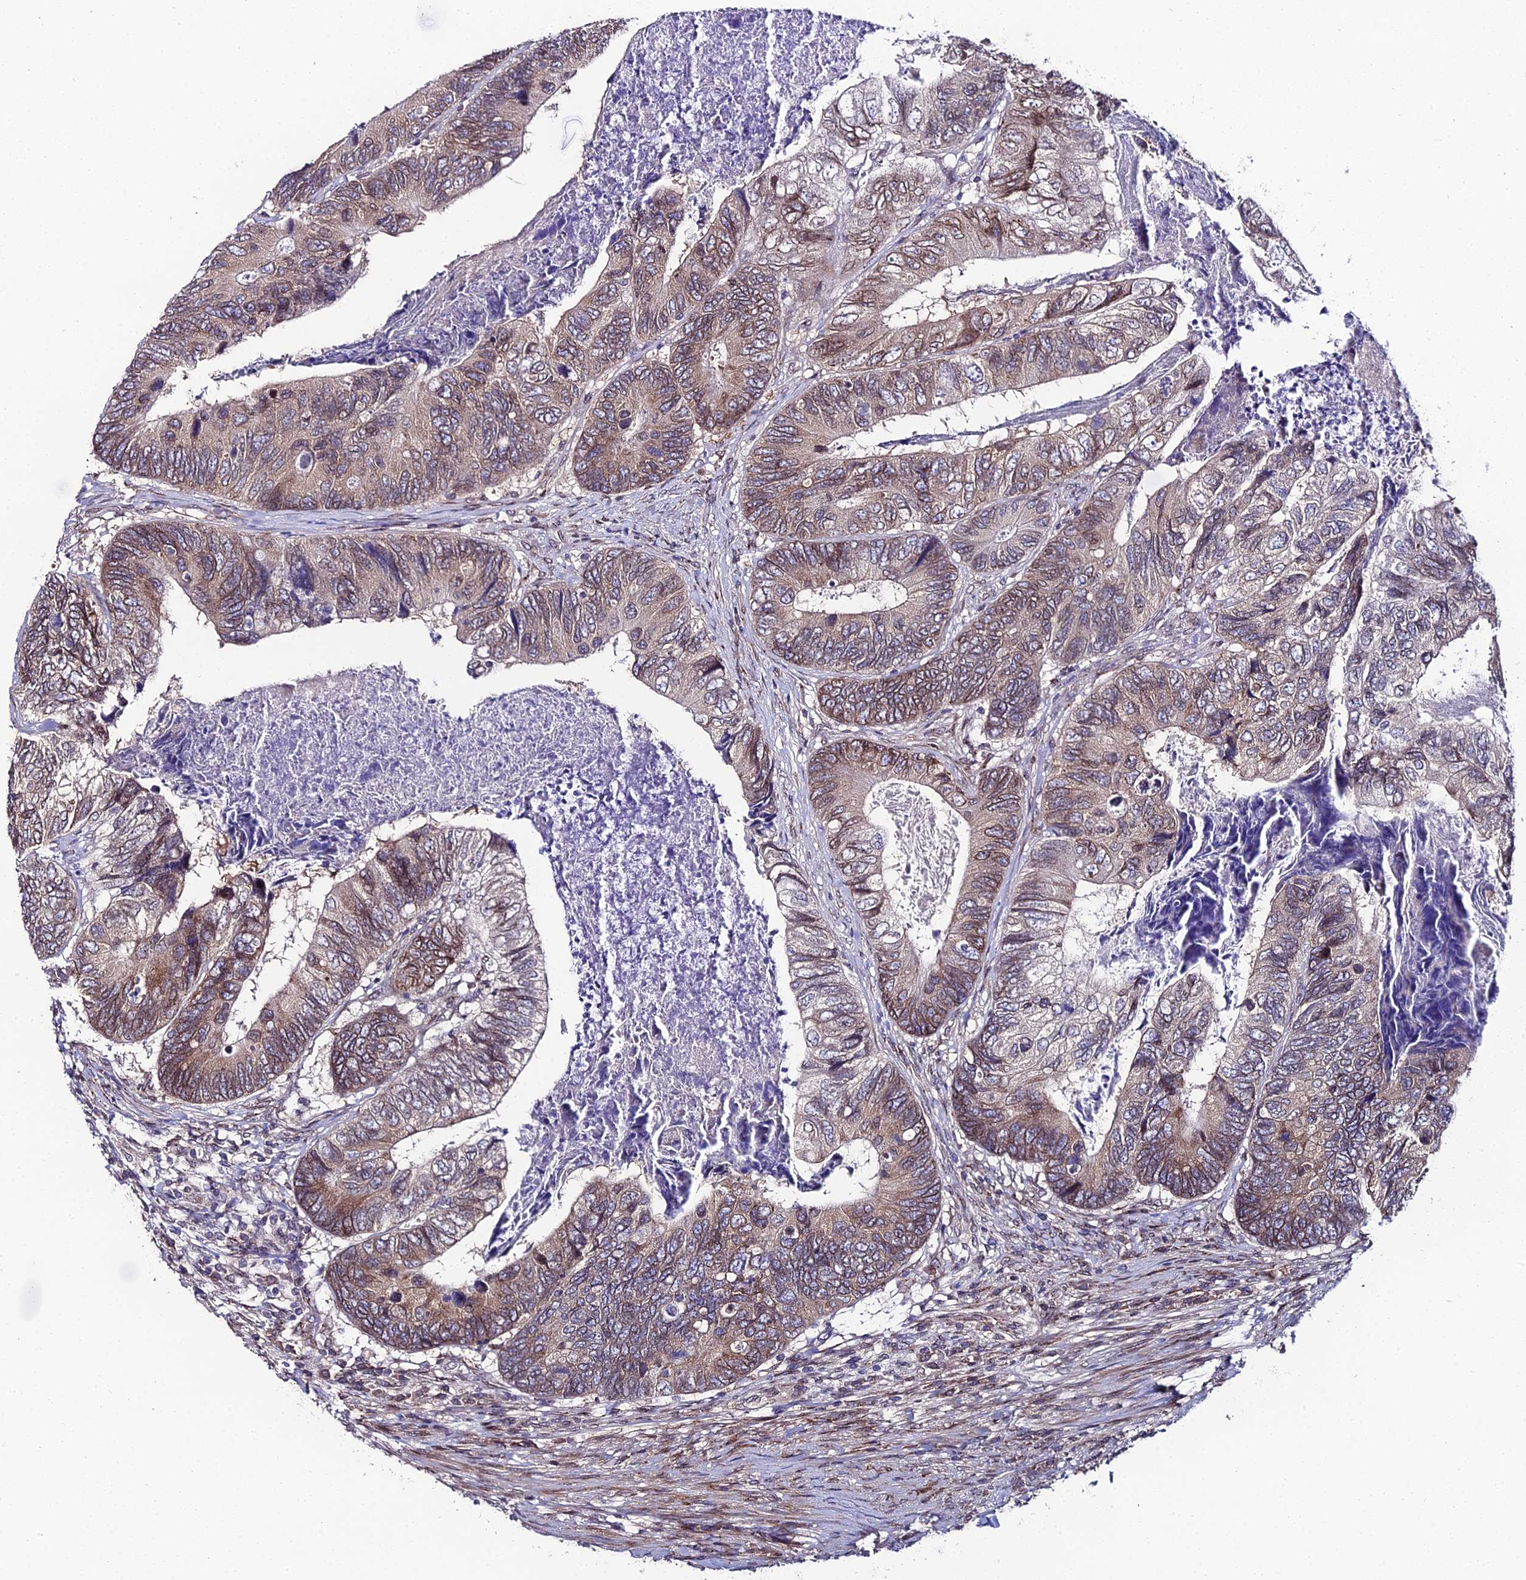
{"staining": {"intensity": "moderate", "quantity": "25%-75%", "location": "cytoplasmic/membranous,nuclear"}, "tissue": "colorectal cancer", "cell_type": "Tumor cells", "image_type": "cancer", "snomed": [{"axis": "morphology", "description": "Adenocarcinoma, NOS"}, {"axis": "topography", "description": "Colon"}], "caption": "Protein staining displays moderate cytoplasmic/membranous and nuclear staining in approximately 25%-75% of tumor cells in colorectal adenocarcinoma.", "gene": "DDX19A", "patient": {"sex": "female", "age": 67}}